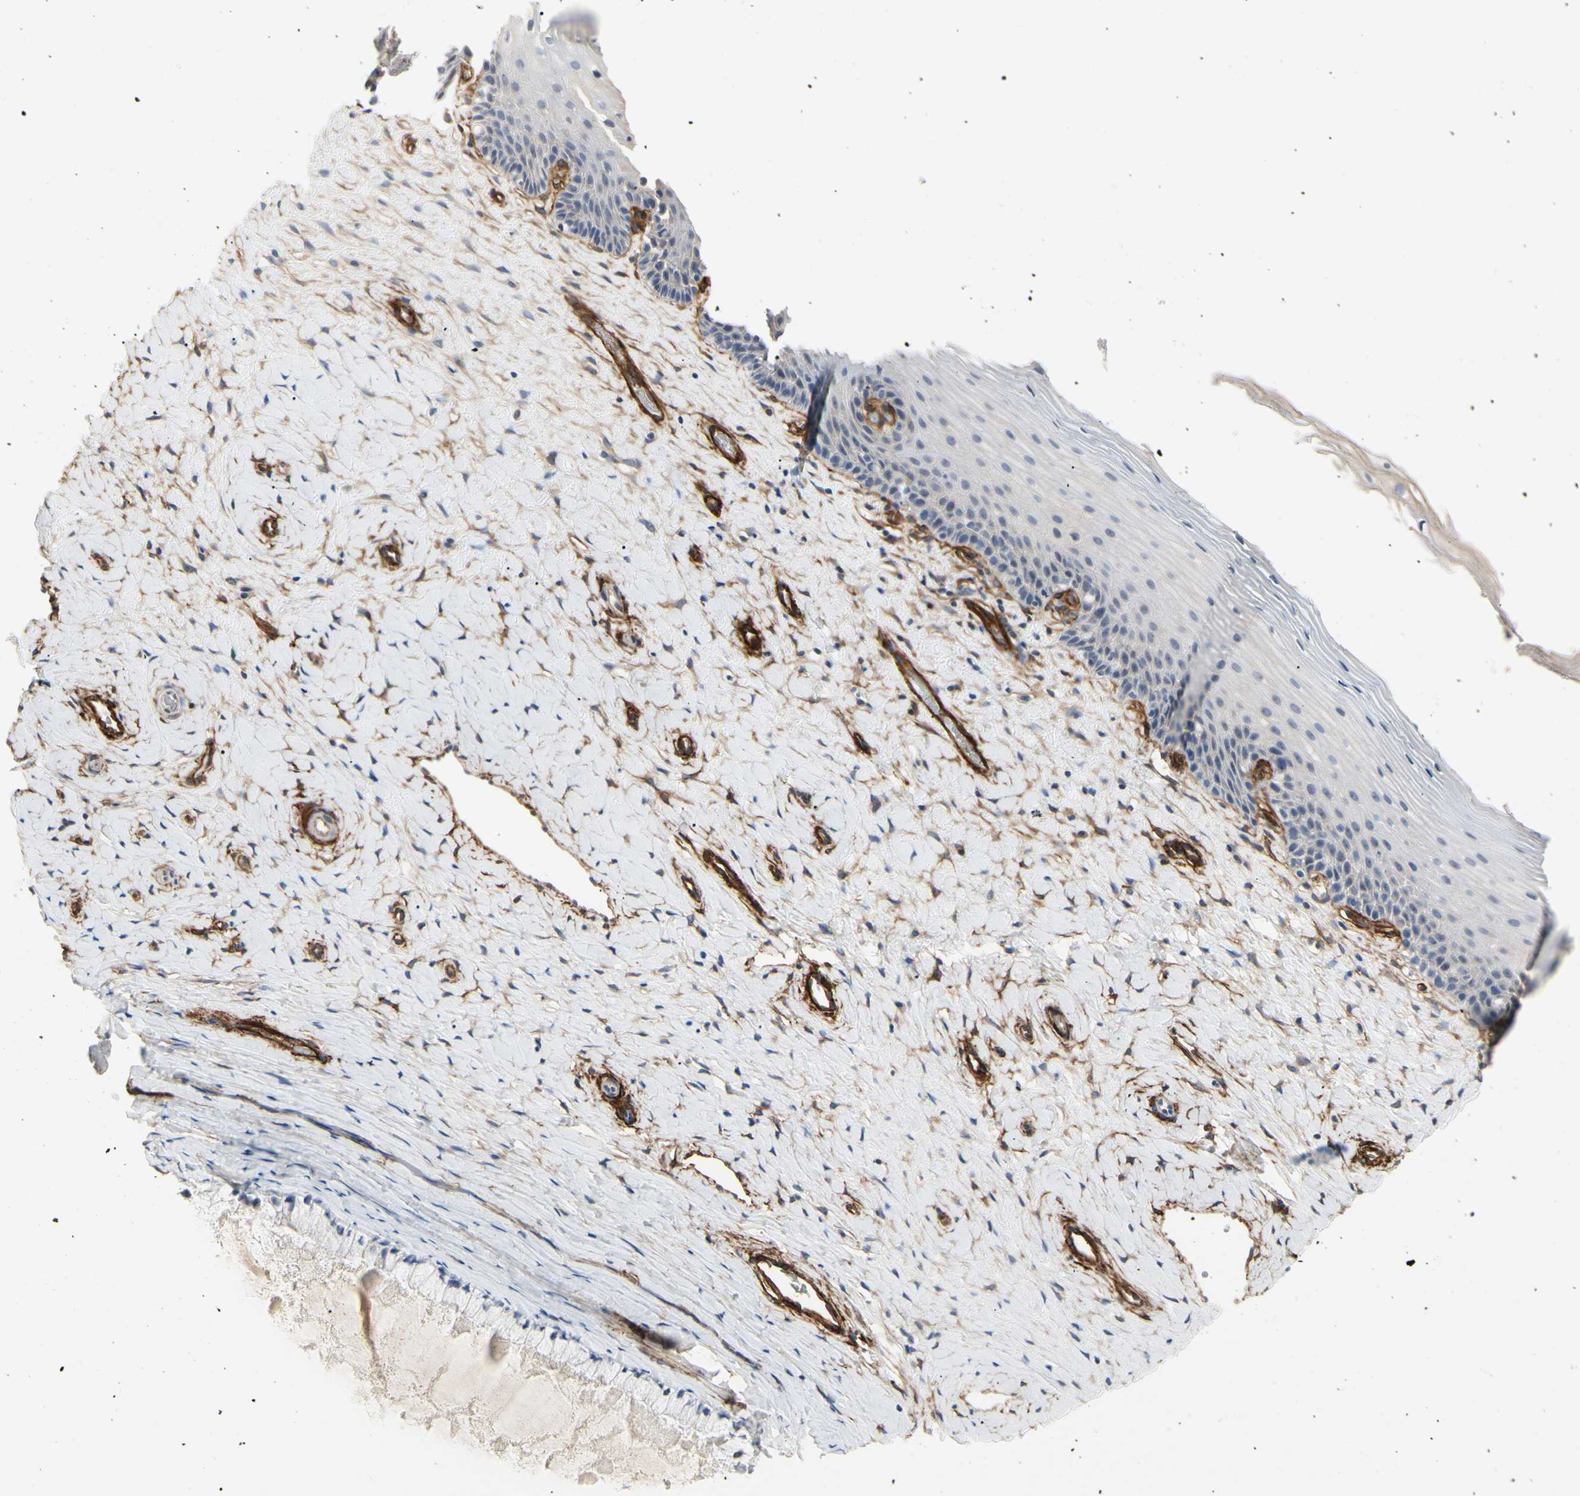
{"staining": {"intensity": "negative", "quantity": "none", "location": "none"}, "tissue": "cervix", "cell_type": "Glandular cells", "image_type": "normal", "snomed": [{"axis": "morphology", "description": "Normal tissue, NOS"}, {"axis": "topography", "description": "Cervix"}], "caption": "An IHC image of normal cervix is shown. There is no staining in glandular cells of cervix. Nuclei are stained in blue.", "gene": "GGT5", "patient": {"sex": "female", "age": 39}}